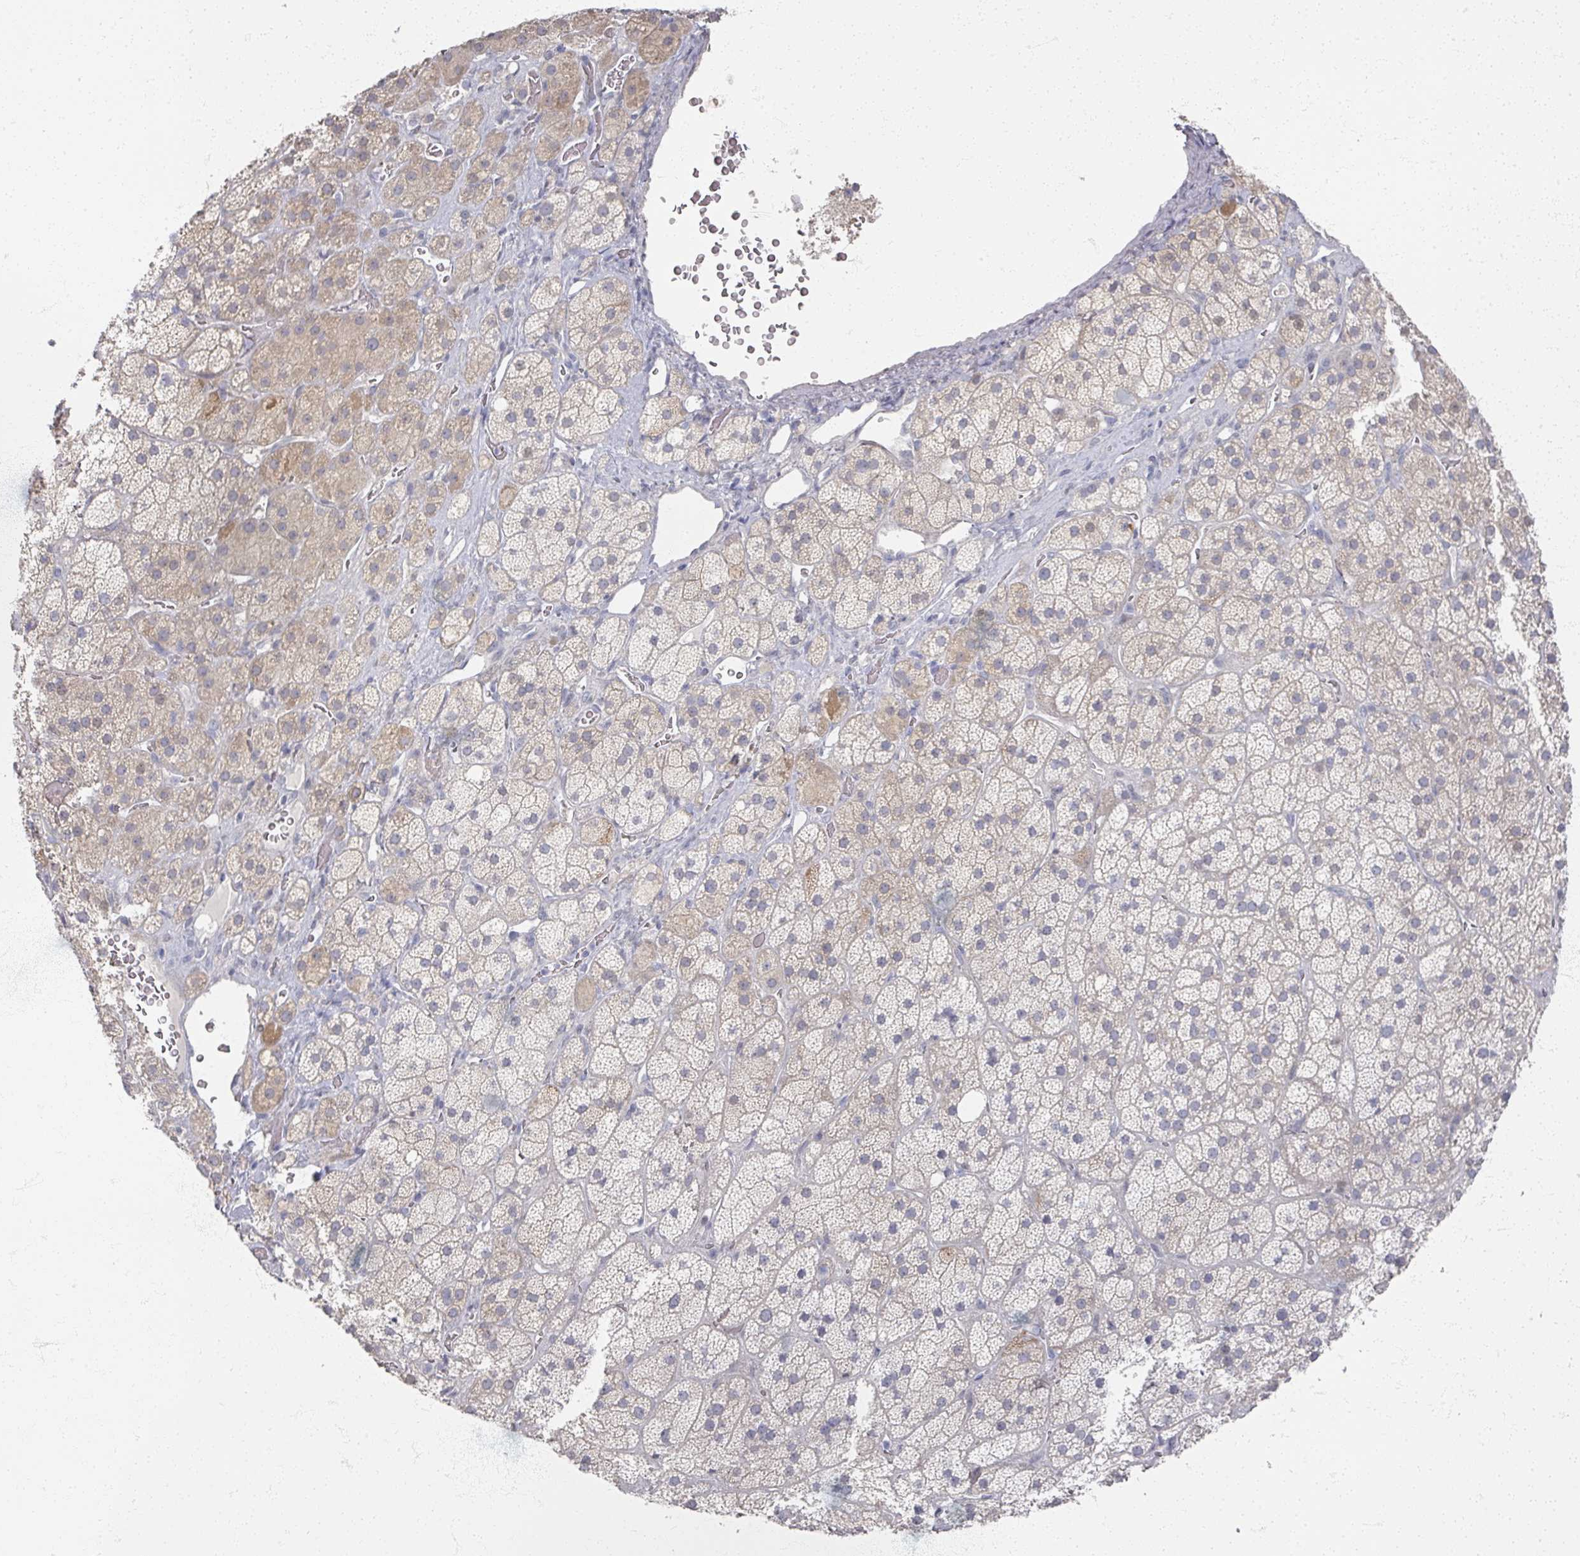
{"staining": {"intensity": "weak", "quantity": "25%-75%", "location": "cytoplasmic/membranous"}, "tissue": "adrenal gland", "cell_type": "Glandular cells", "image_type": "normal", "snomed": [{"axis": "morphology", "description": "Normal tissue, NOS"}, {"axis": "topography", "description": "Adrenal gland"}], "caption": "This histopathology image exhibits immunohistochemistry staining of benign human adrenal gland, with low weak cytoplasmic/membranous expression in approximately 25%-75% of glandular cells.", "gene": "TTYH3", "patient": {"sex": "male", "age": 57}}